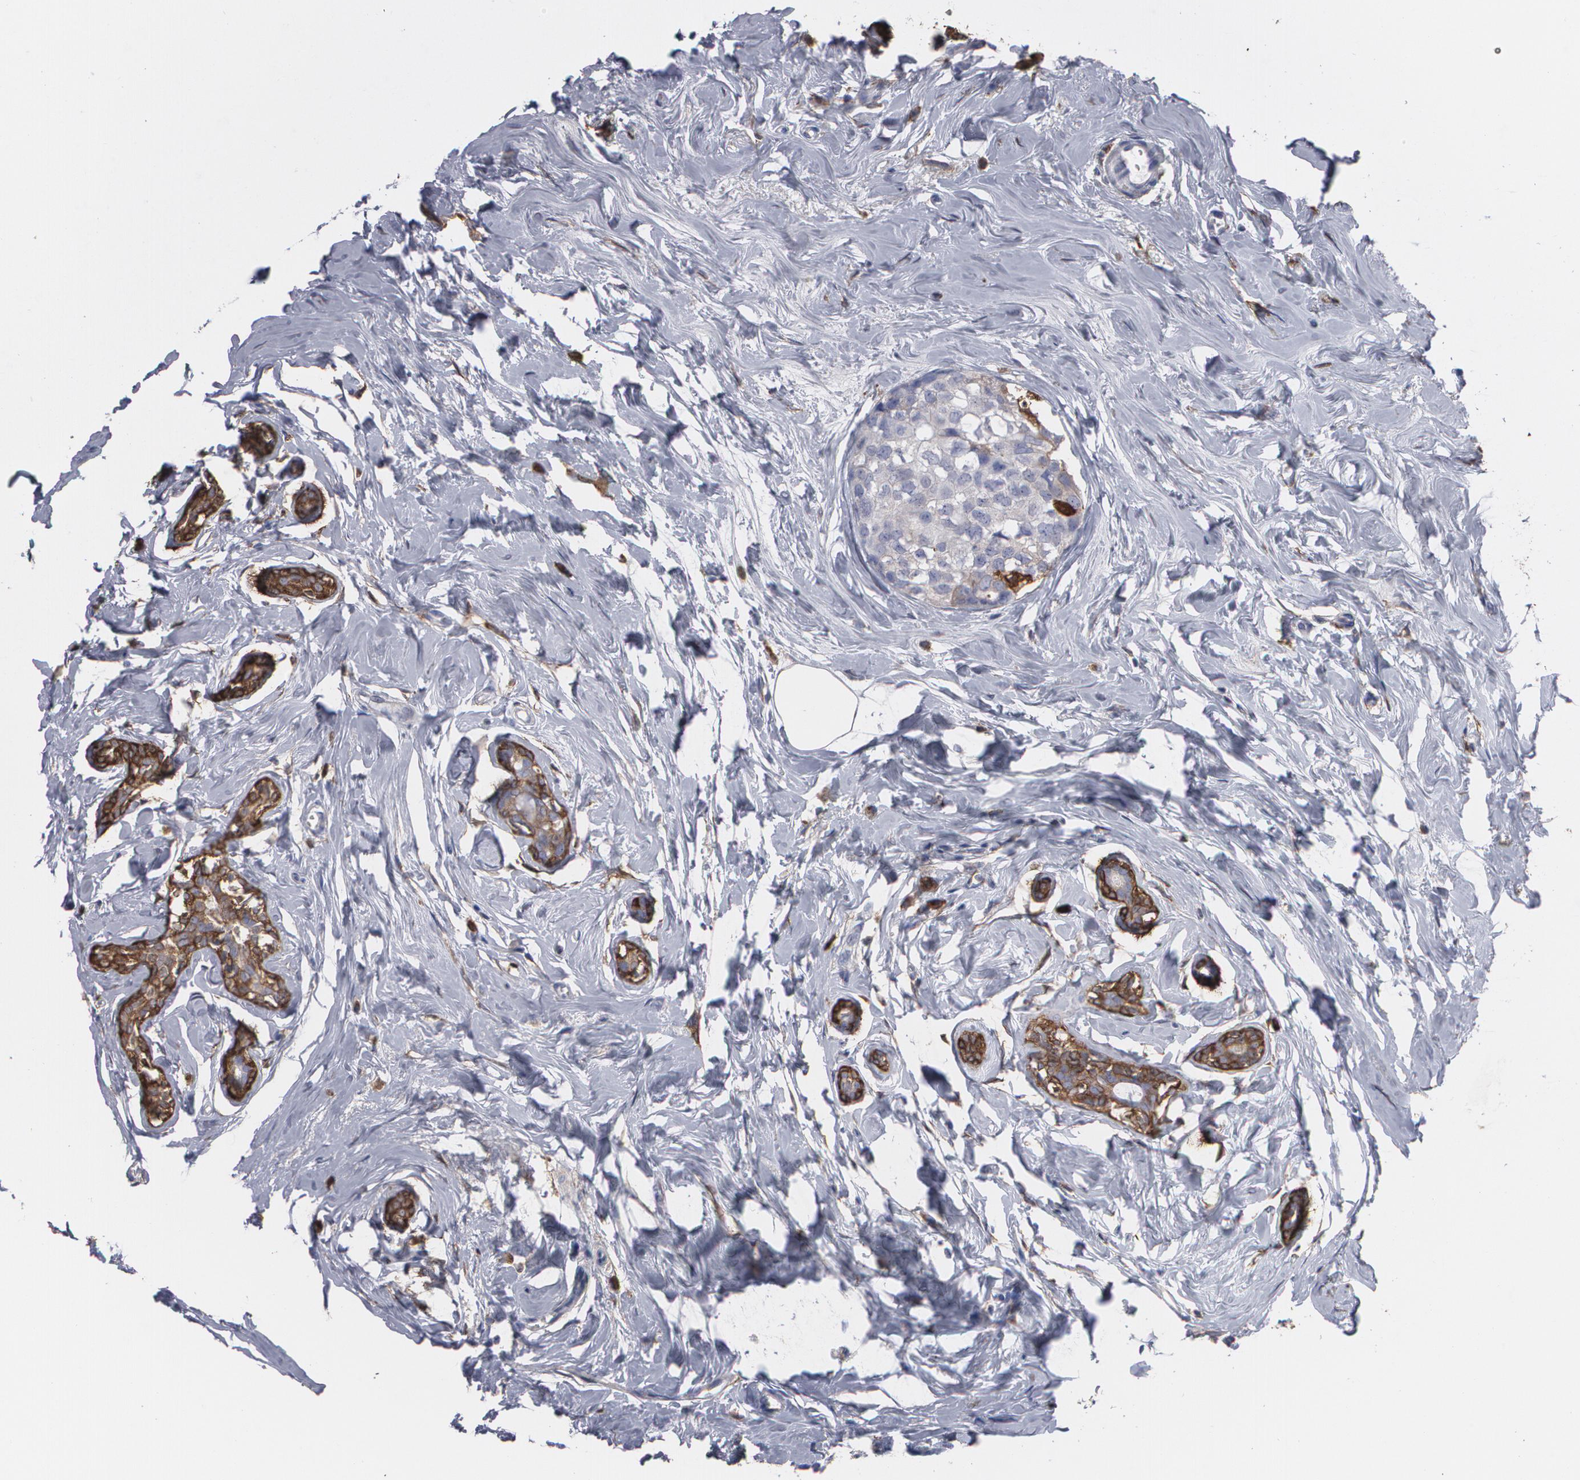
{"staining": {"intensity": "negative", "quantity": "none", "location": "none"}, "tissue": "breast cancer", "cell_type": "Tumor cells", "image_type": "cancer", "snomed": [{"axis": "morphology", "description": "Normal tissue, NOS"}, {"axis": "morphology", "description": "Duct carcinoma"}, {"axis": "topography", "description": "Breast"}], "caption": "Tumor cells show no significant protein positivity in breast cancer.", "gene": "ODC1", "patient": {"sex": "female", "age": 50}}